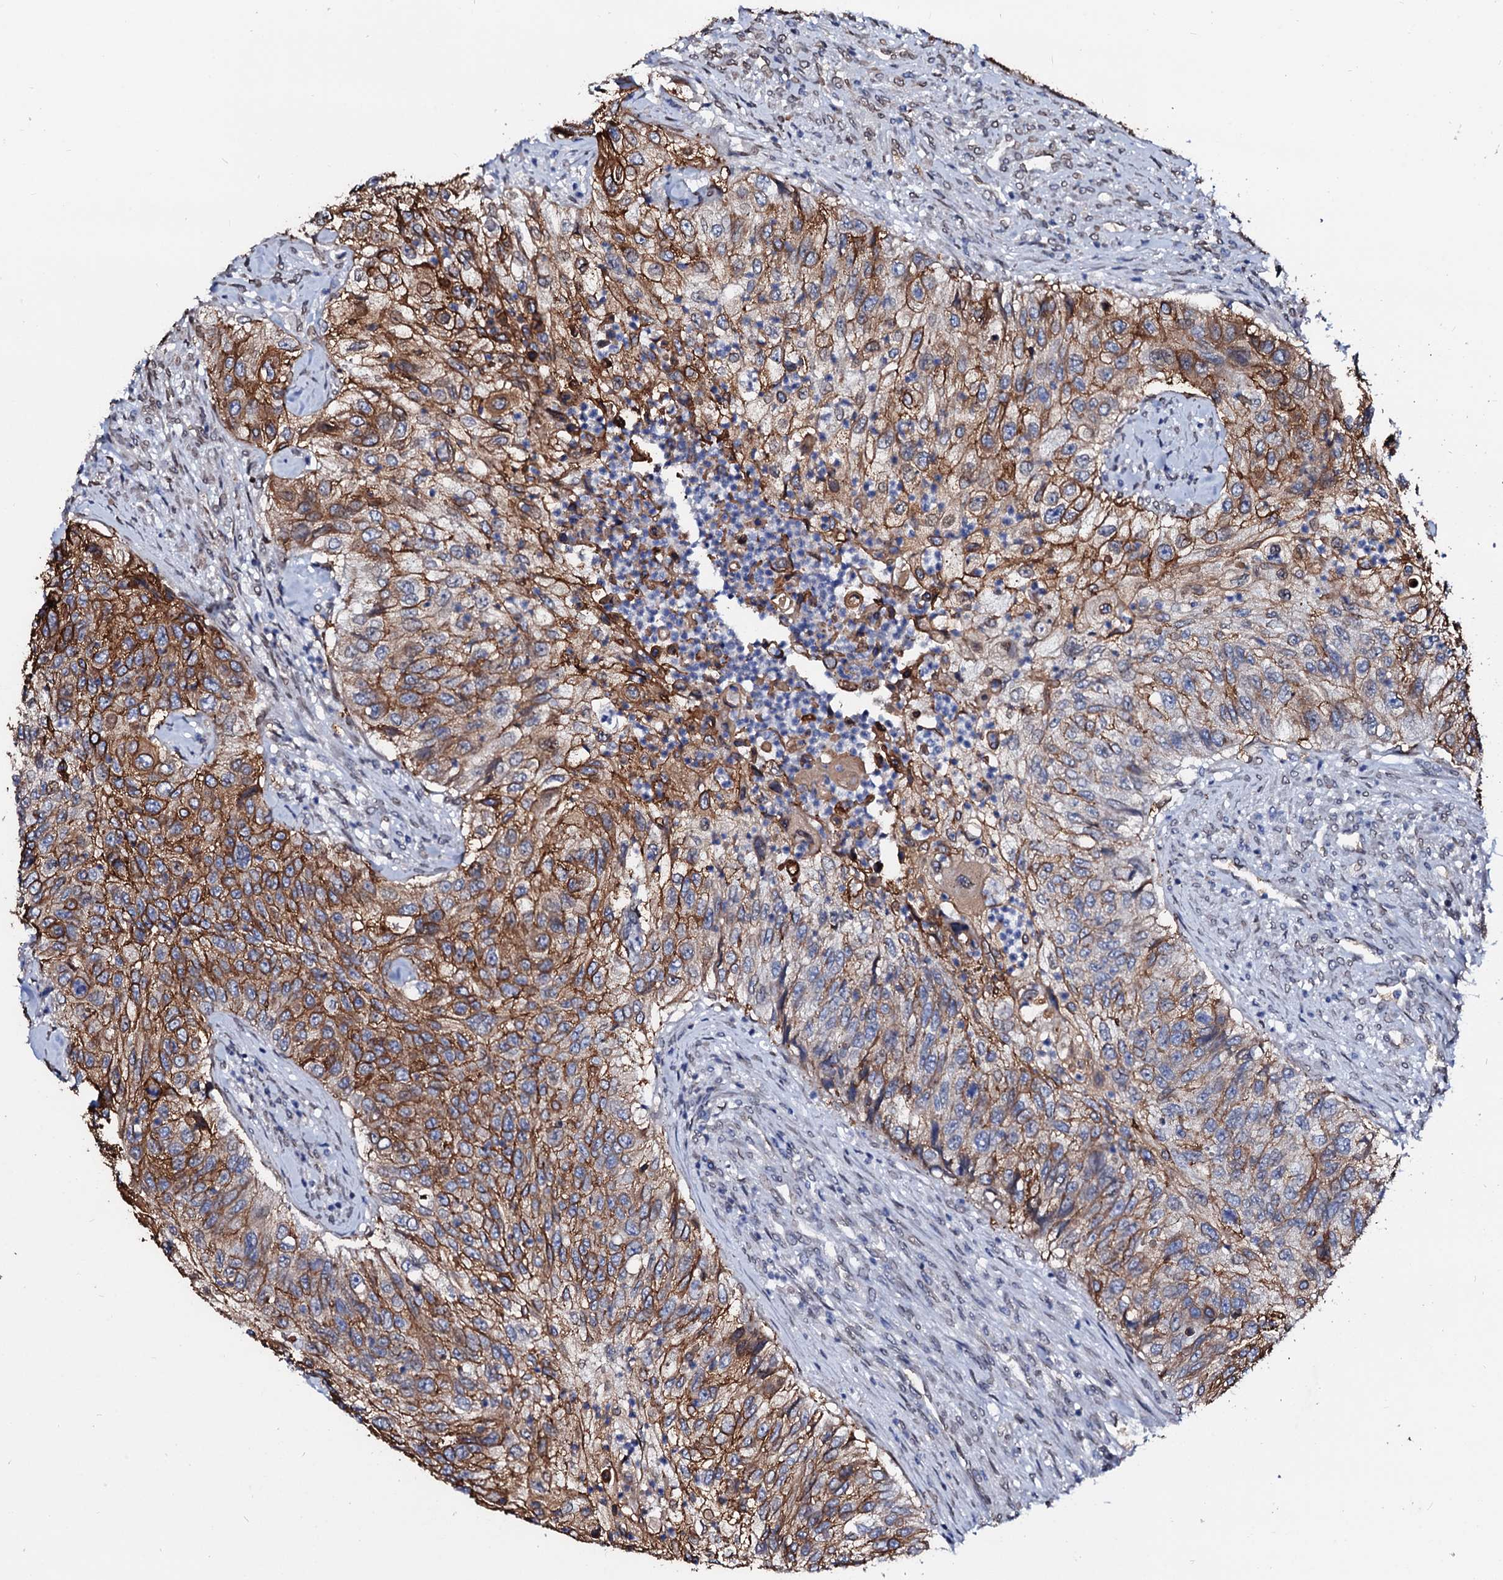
{"staining": {"intensity": "strong", "quantity": "25%-75%", "location": "cytoplasmic/membranous"}, "tissue": "urothelial cancer", "cell_type": "Tumor cells", "image_type": "cancer", "snomed": [{"axis": "morphology", "description": "Urothelial carcinoma, High grade"}, {"axis": "topography", "description": "Urinary bladder"}], "caption": "Strong cytoplasmic/membranous protein positivity is present in approximately 25%-75% of tumor cells in urothelial cancer.", "gene": "NRP2", "patient": {"sex": "female", "age": 60}}